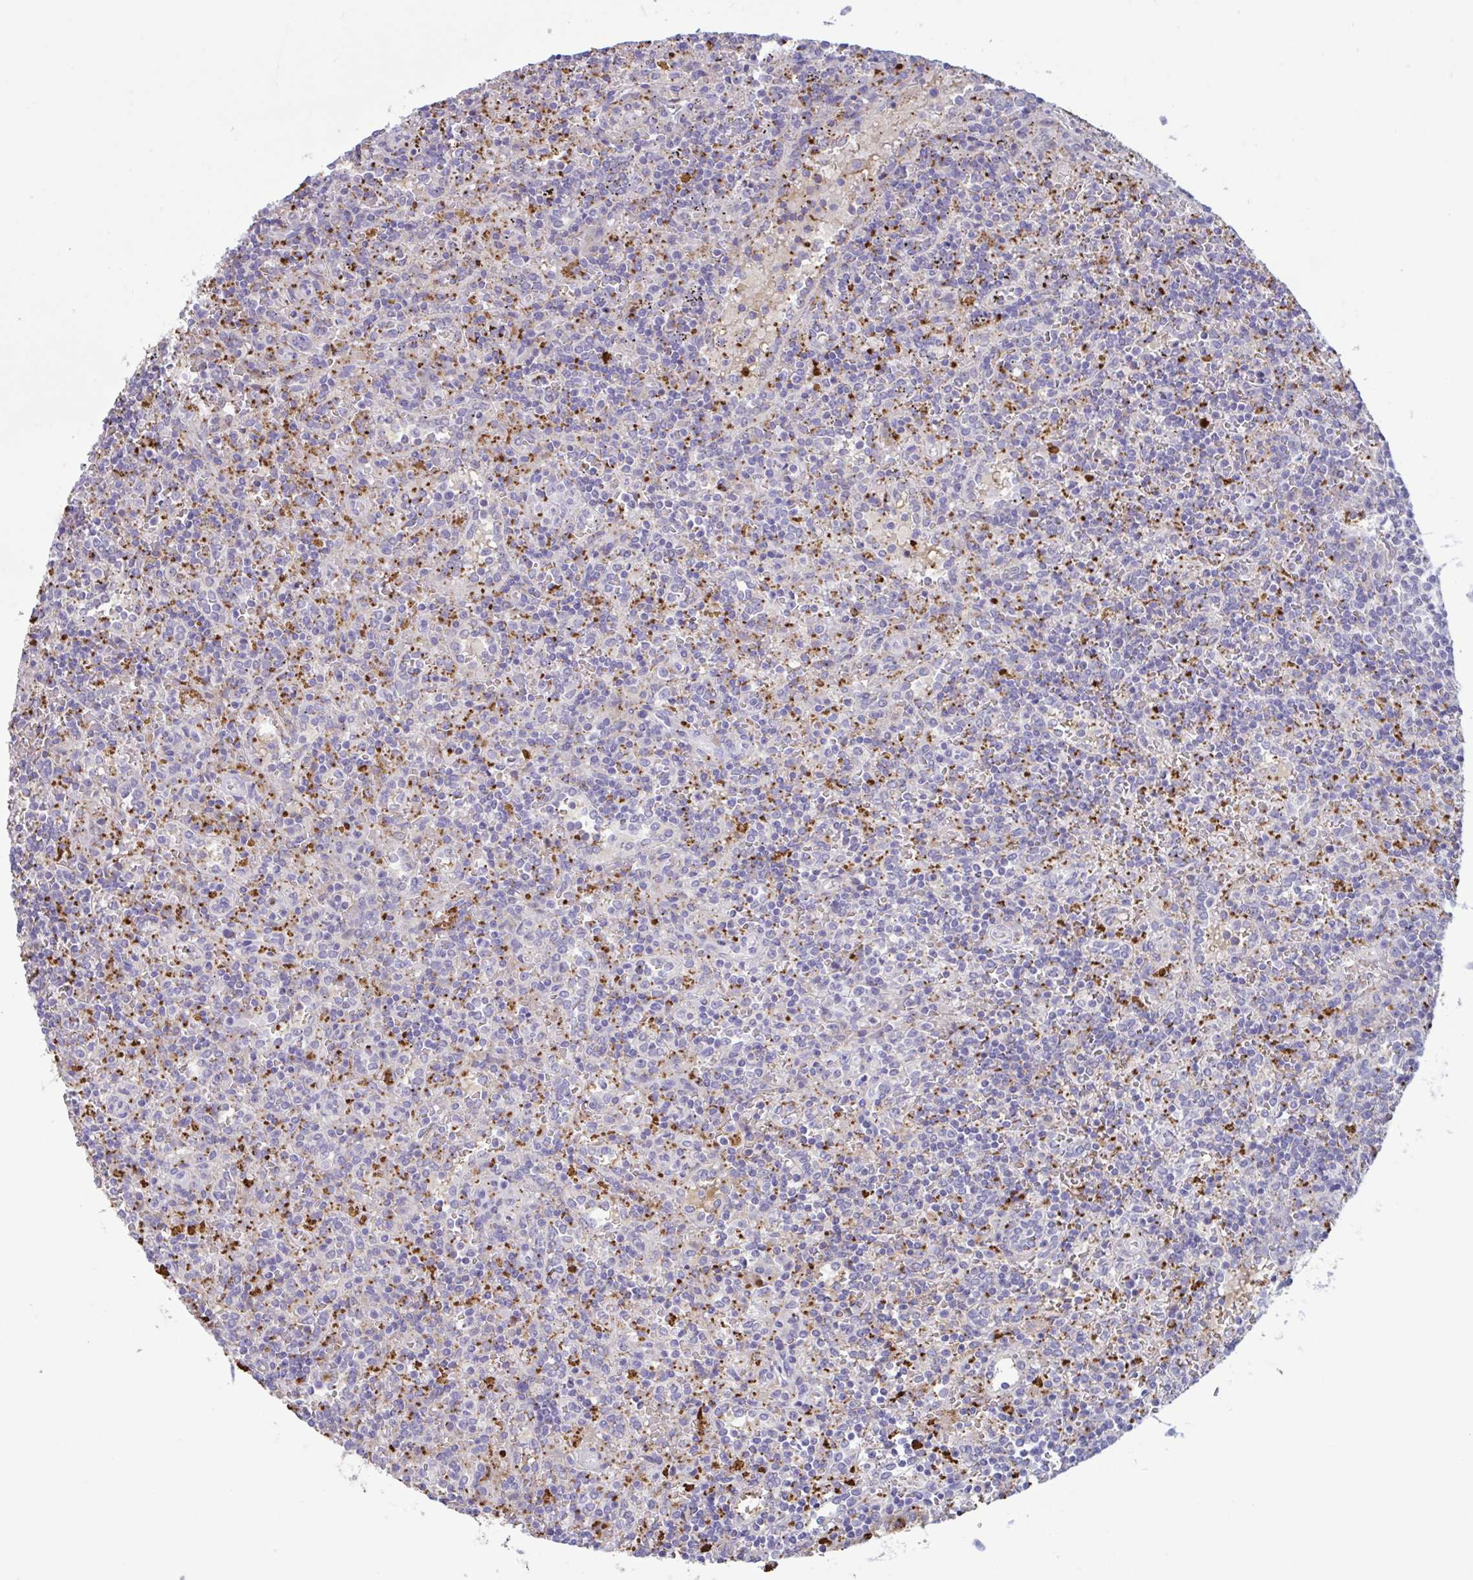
{"staining": {"intensity": "negative", "quantity": "none", "location": "none"}, "tissue": "lymphoma", "cell_type": "Tumor cells", "image_type": "cancer", "snomed": [{"axis": "morphology", "description": "Malignant lymphoma, non-Hodgkin's type, Low grade"}, {"axis": "topography", "description": "Spleen"}], "caption": "Immunohistochemistry of human malignant lymphoma, non-Hodgkin's type (low-grade) exhibits no staining in tumor cells.", "gene": "IL1R1", "patient": {"sex": "male", "age": 67}}